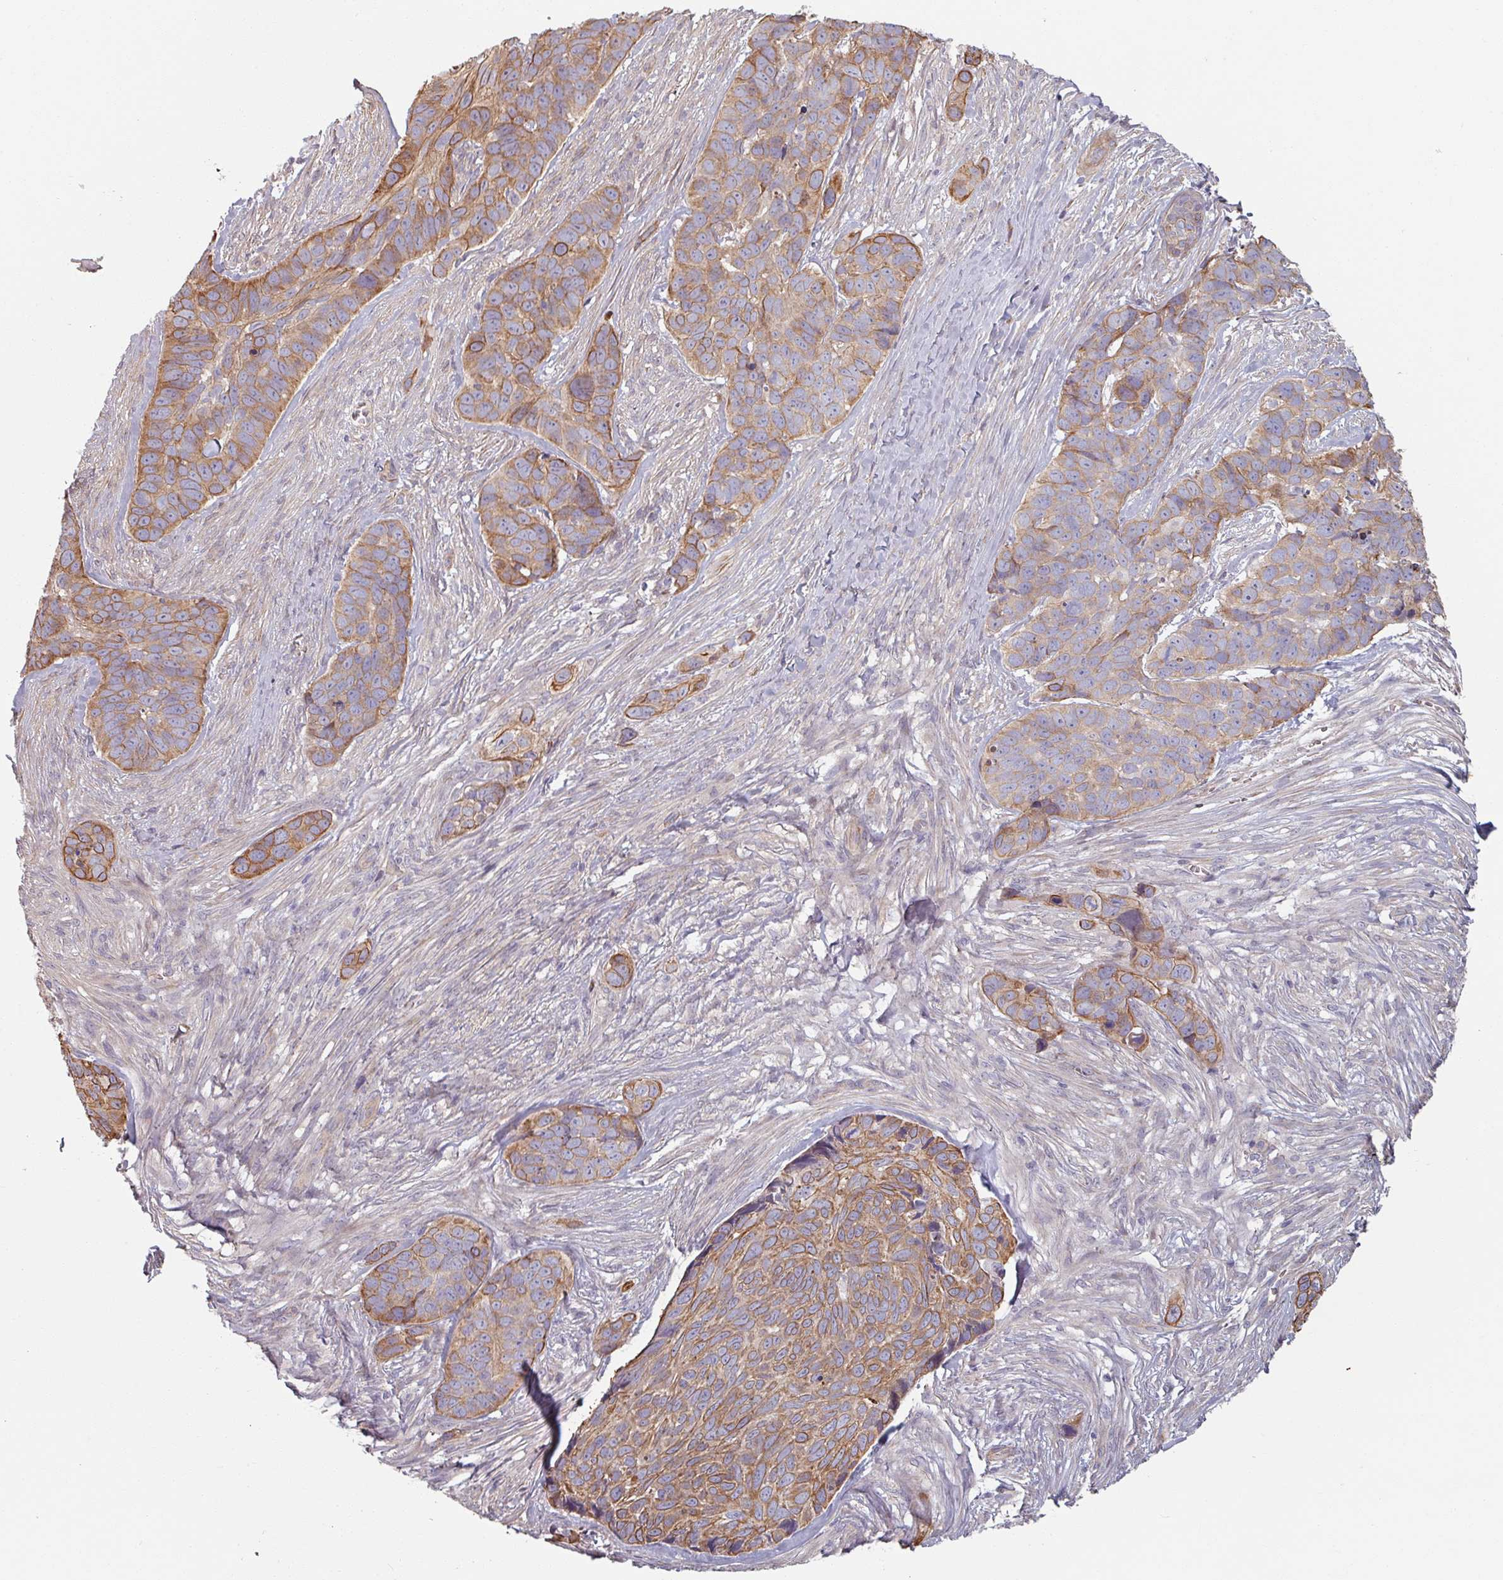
{"staining": {"intensity": "moderate", "quantity": ">75%", "location": "cytoplasmic/membranous"}, "tissue": "skin cancer", "cell_type": "Tumor cells", "image_type": "cancer", "snomed": [{"axis": "morphology", "description": "Basal cell carcinoma"}, {"axis": "topography", "description": "Skin"}], "caption": "Immunohistochemical staining of basal cell carcinoma (skin) reveals medium levels of moderate cytoplasmic/membranous staining in approximately >75% of tumor cells.", "gene": "C4BPB", "patient": {"sex": "female", "age": 82}}